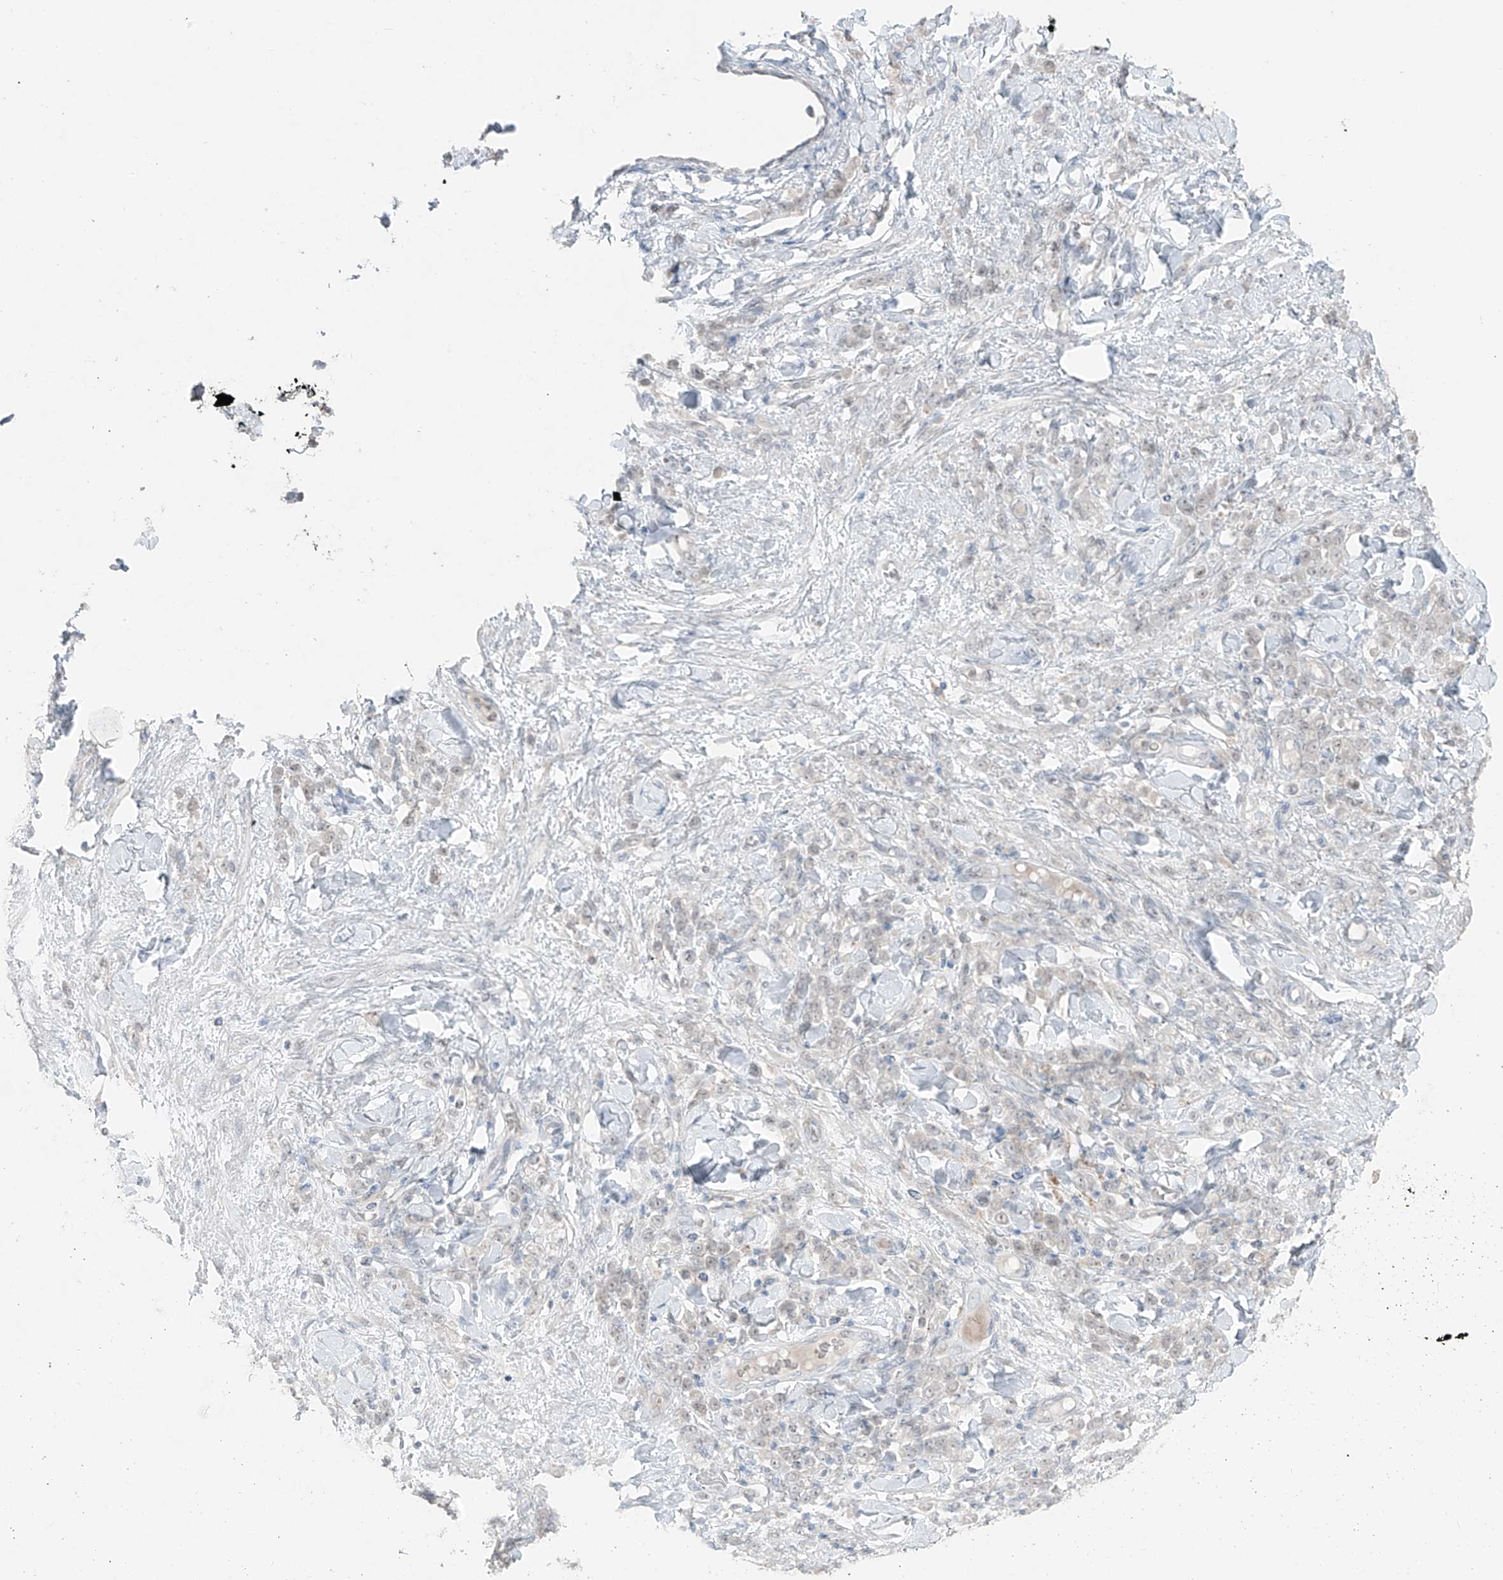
{"staining": {"intensity": "weak", "quantity": "25%-75%", "location": "nuclear"}, "tissue": "stomach cancer", "cell_type": "Tumor cells", "image_type": "cancer", "snomed": [{"axis": "morphology", "description": "Normal tissue, NOS"}, {"axis": "morphology", "description": "Adenocarcinoma, NOS"}, {"axis": "topography", "description": "Stomach"}], "caption": "Stomach cancer tissue exhibits weak nuclear positivity in approximately 25%-75% of tumor cells", "gene": "PRDM6", "patient": {"sex": "male", "age": 82}}